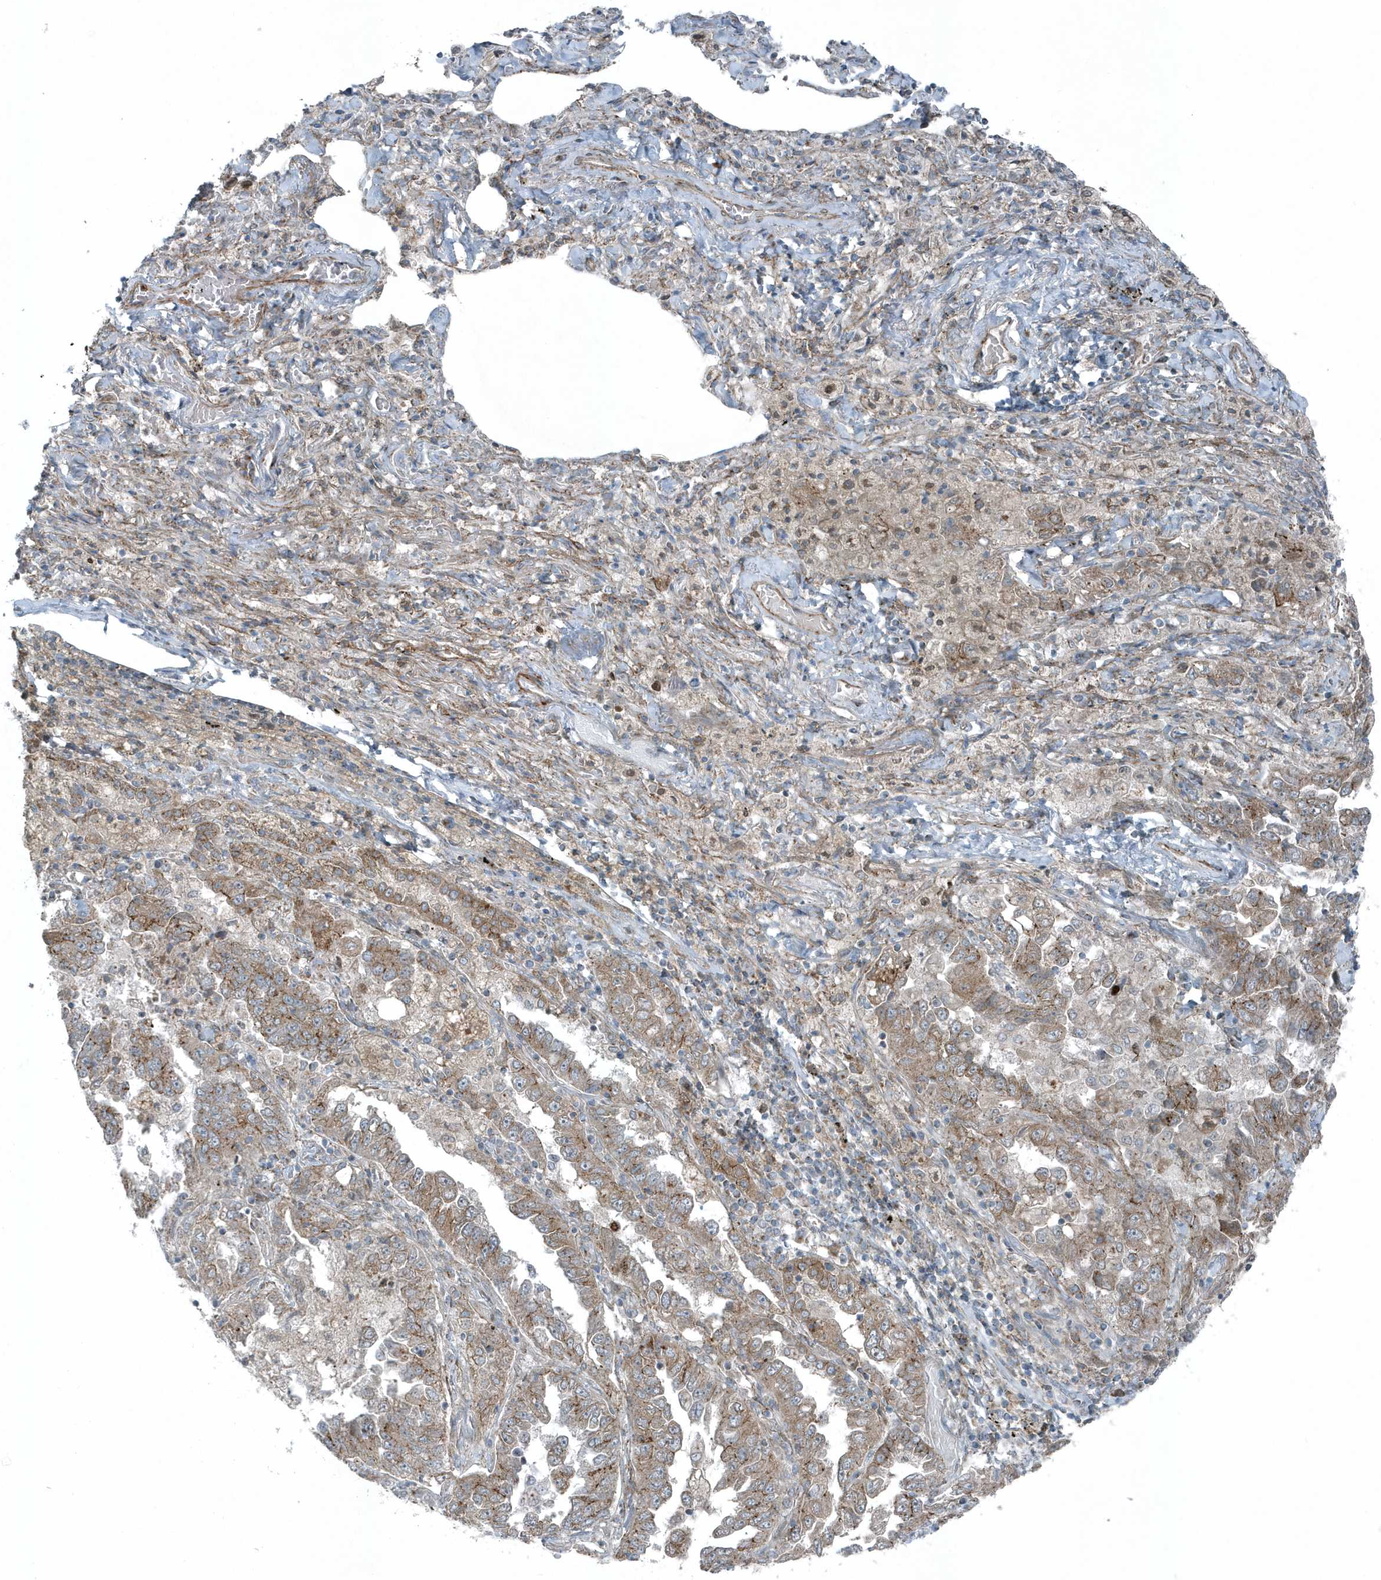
{"staining": {"intensity": "moderate", "quantity": ">75%", "location": "cytoplasmic/membranous"}, "tissue": "lung cancer", "cell_type": "Tumor cells", "image_type": "cancer", "snomed": [{"axis": "morphology", "description": "Adenocarcinoma, NOS"}, {"axis": "topography", "description": "Lung"}], "caption": "Immunohistochemistry (DAB) staining of human adenocarcinoma (lung) reveals moderate cytoplasmic/membranous protein expression in approximately >75% of tumor cells.", "gene": "GCC2", "patient": {"sex": "female", "age": 51}}